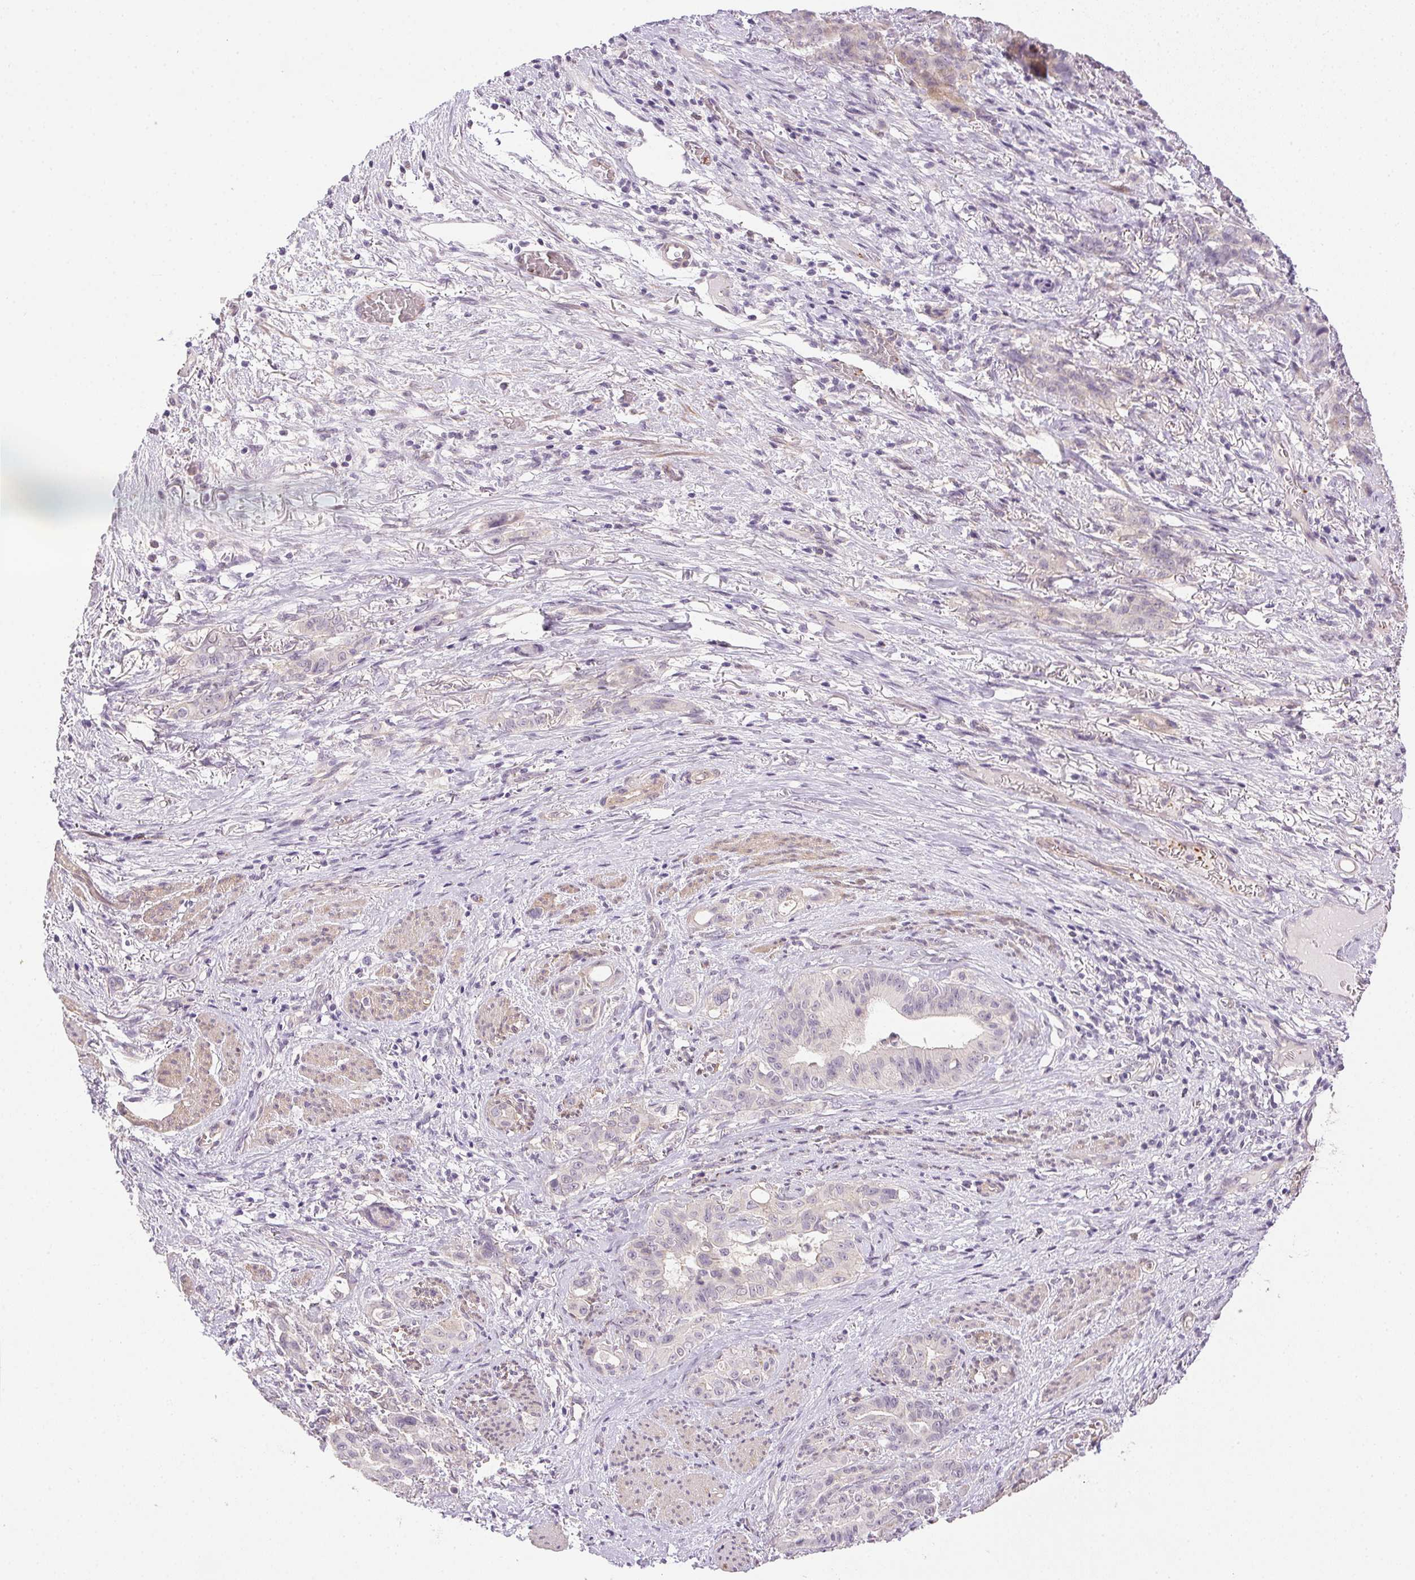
{"staining": {"intensity": "negative", "quantity": "none", "location": "none"}, "tissue": "stomach cancer", "cell_type": "Tumor cells", "image_type": "cancer", "snomed": [{"axis": "morphology", "description": "Normal tissue, NOS"}, {"axis": "morphology", "description": "Adenocarcinoma, NOS"}, {"axis": "topography", "description": "Esophagus"}, {"axis": "topography", "description": "Stomach, upper"}], "caption": "IHC of human stomach adenocarcinoma exhibits no staining in tumor cells. (DAB (3,3'-diaminobenzidine) immunohistochemistry, high magnification).", "gene": "PRL", "patient": {"sex": "male", "age": 62}}